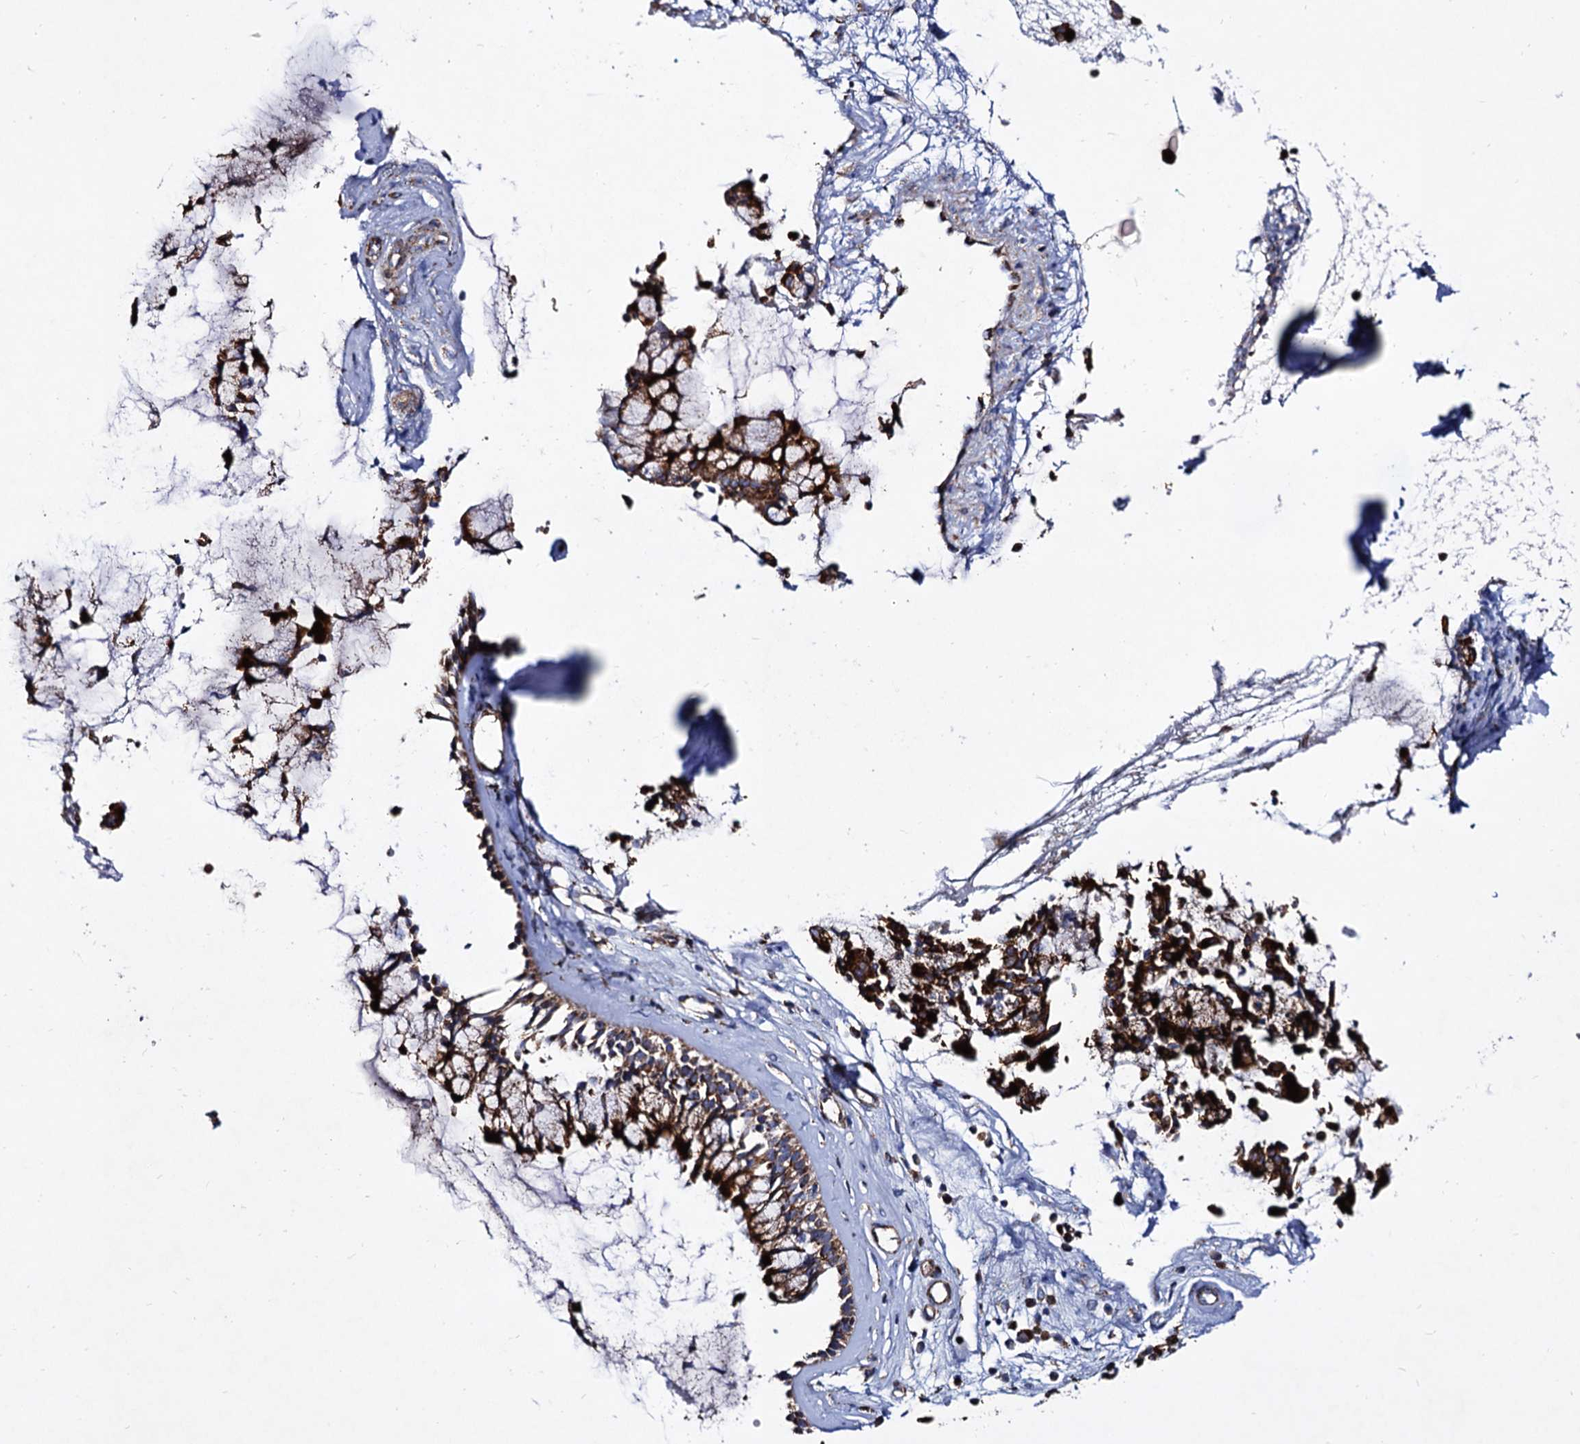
{"staining": {"intensity": "strong", "quantity": ">75%", "location": "cytoplasmic/membranous"}, "tissue": "nasopharynx", "cell_type": "Respiratory epithelial cells", "image_type": "normal", "snomed": [{"axis": "morphology", "description": "Normal tissue, NOS"}, {"axis": "morphology", "description": "Inflammation, NOS"}, {"axis": "topography", "description": "Nasopharynx"}], "caption": "IHC micrograph of unremarkable human nasopharynx stained for a protein (brown), which demonstrates high levels of strong cytoplasmic/membranous expression in approximately >75% of respiratory epithelial cells.", "gene": "ACAD9", "patient": {"sex": "male", "age": 29}}